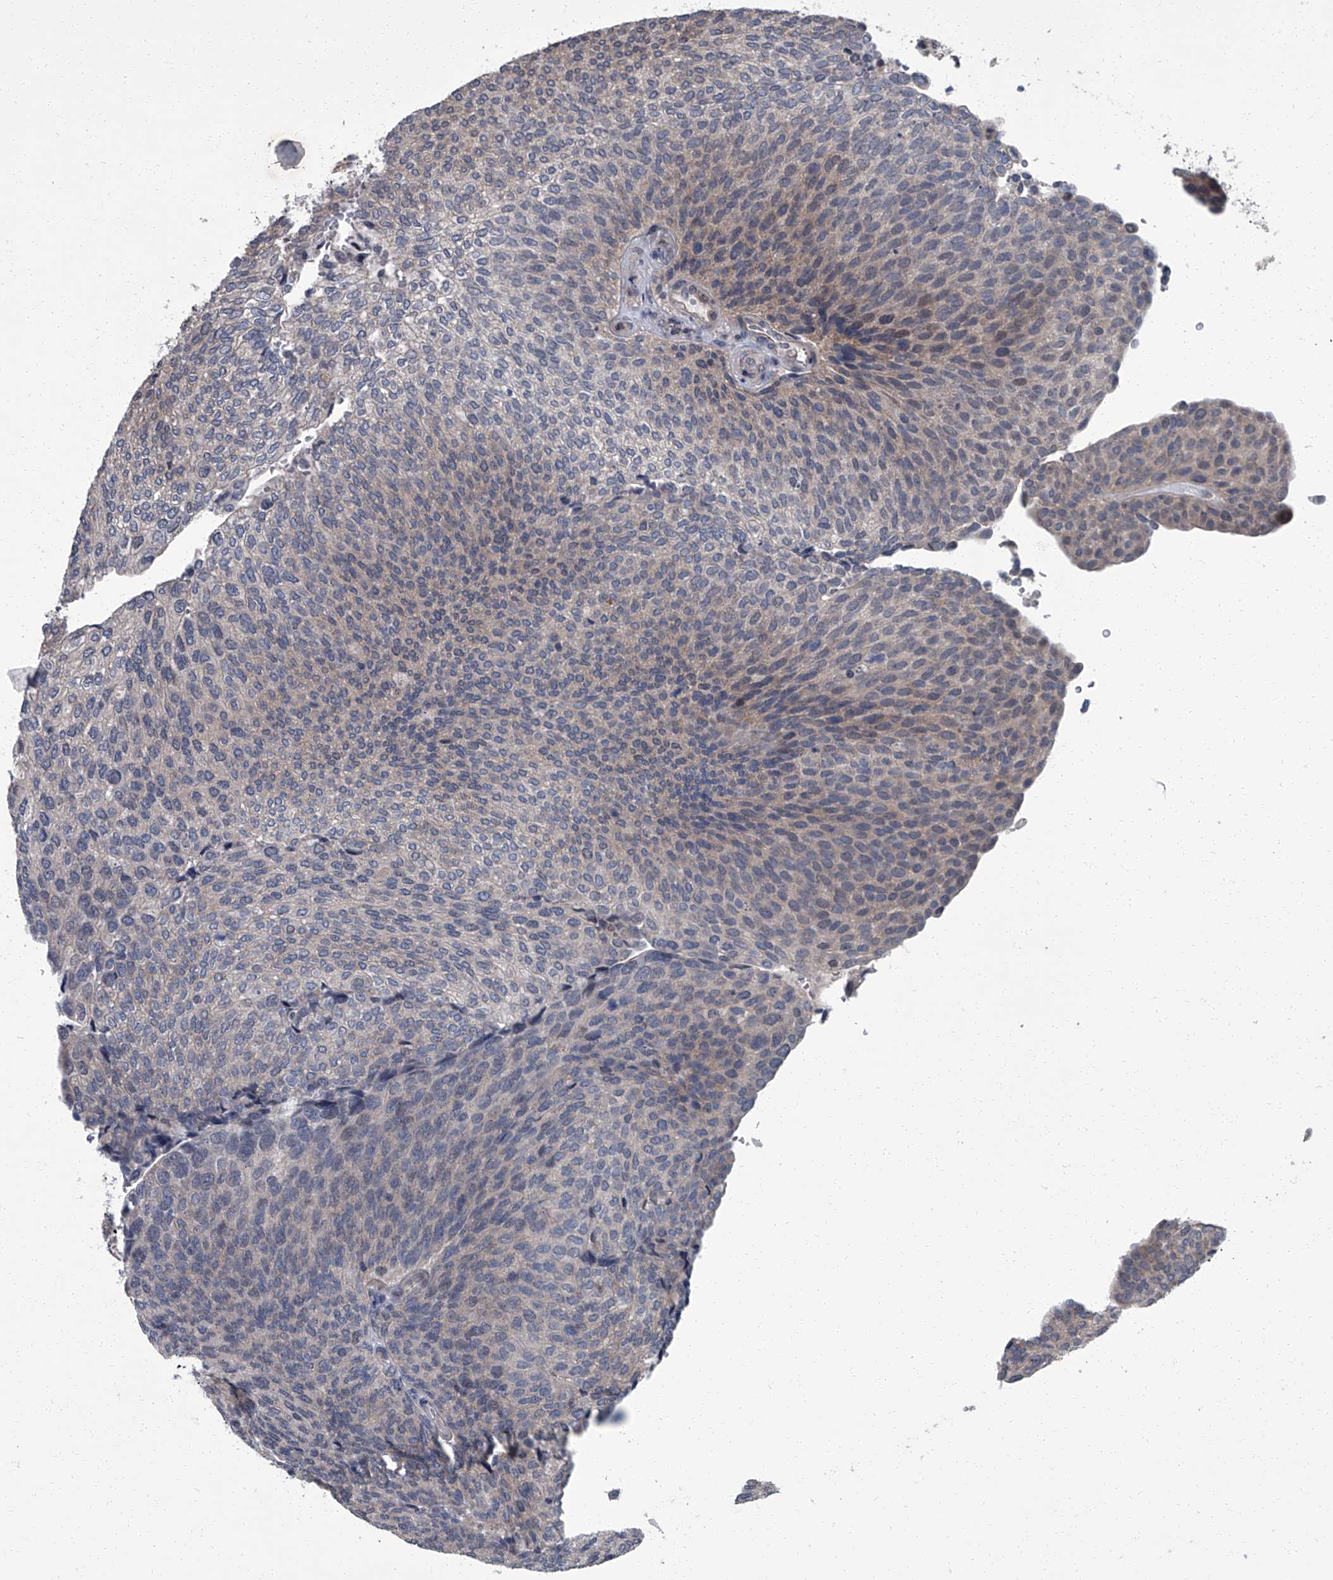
{"staining": {"intensity": "negative", "quantity": "none", "location": "none"}, "tissue": "urothelial cancer", "cell_type": "Tumor cells", "image_type": "cancer", "snomed": [{"axis": "morphology", "description": "Urothelial carcinoma, Low grade"}, {"axis": "topography", "description": "Urinary bladder"}], "caption": "Immunohistochemistry photomicrograph of neoplastic tissue: human urothelial cancer stained with DAB (3,3'-diaminobenzidine) reveals no significant protein staining in tumor cells.", "gene": "ZNF274", "patient": {"sex": "female", "age": 79}}